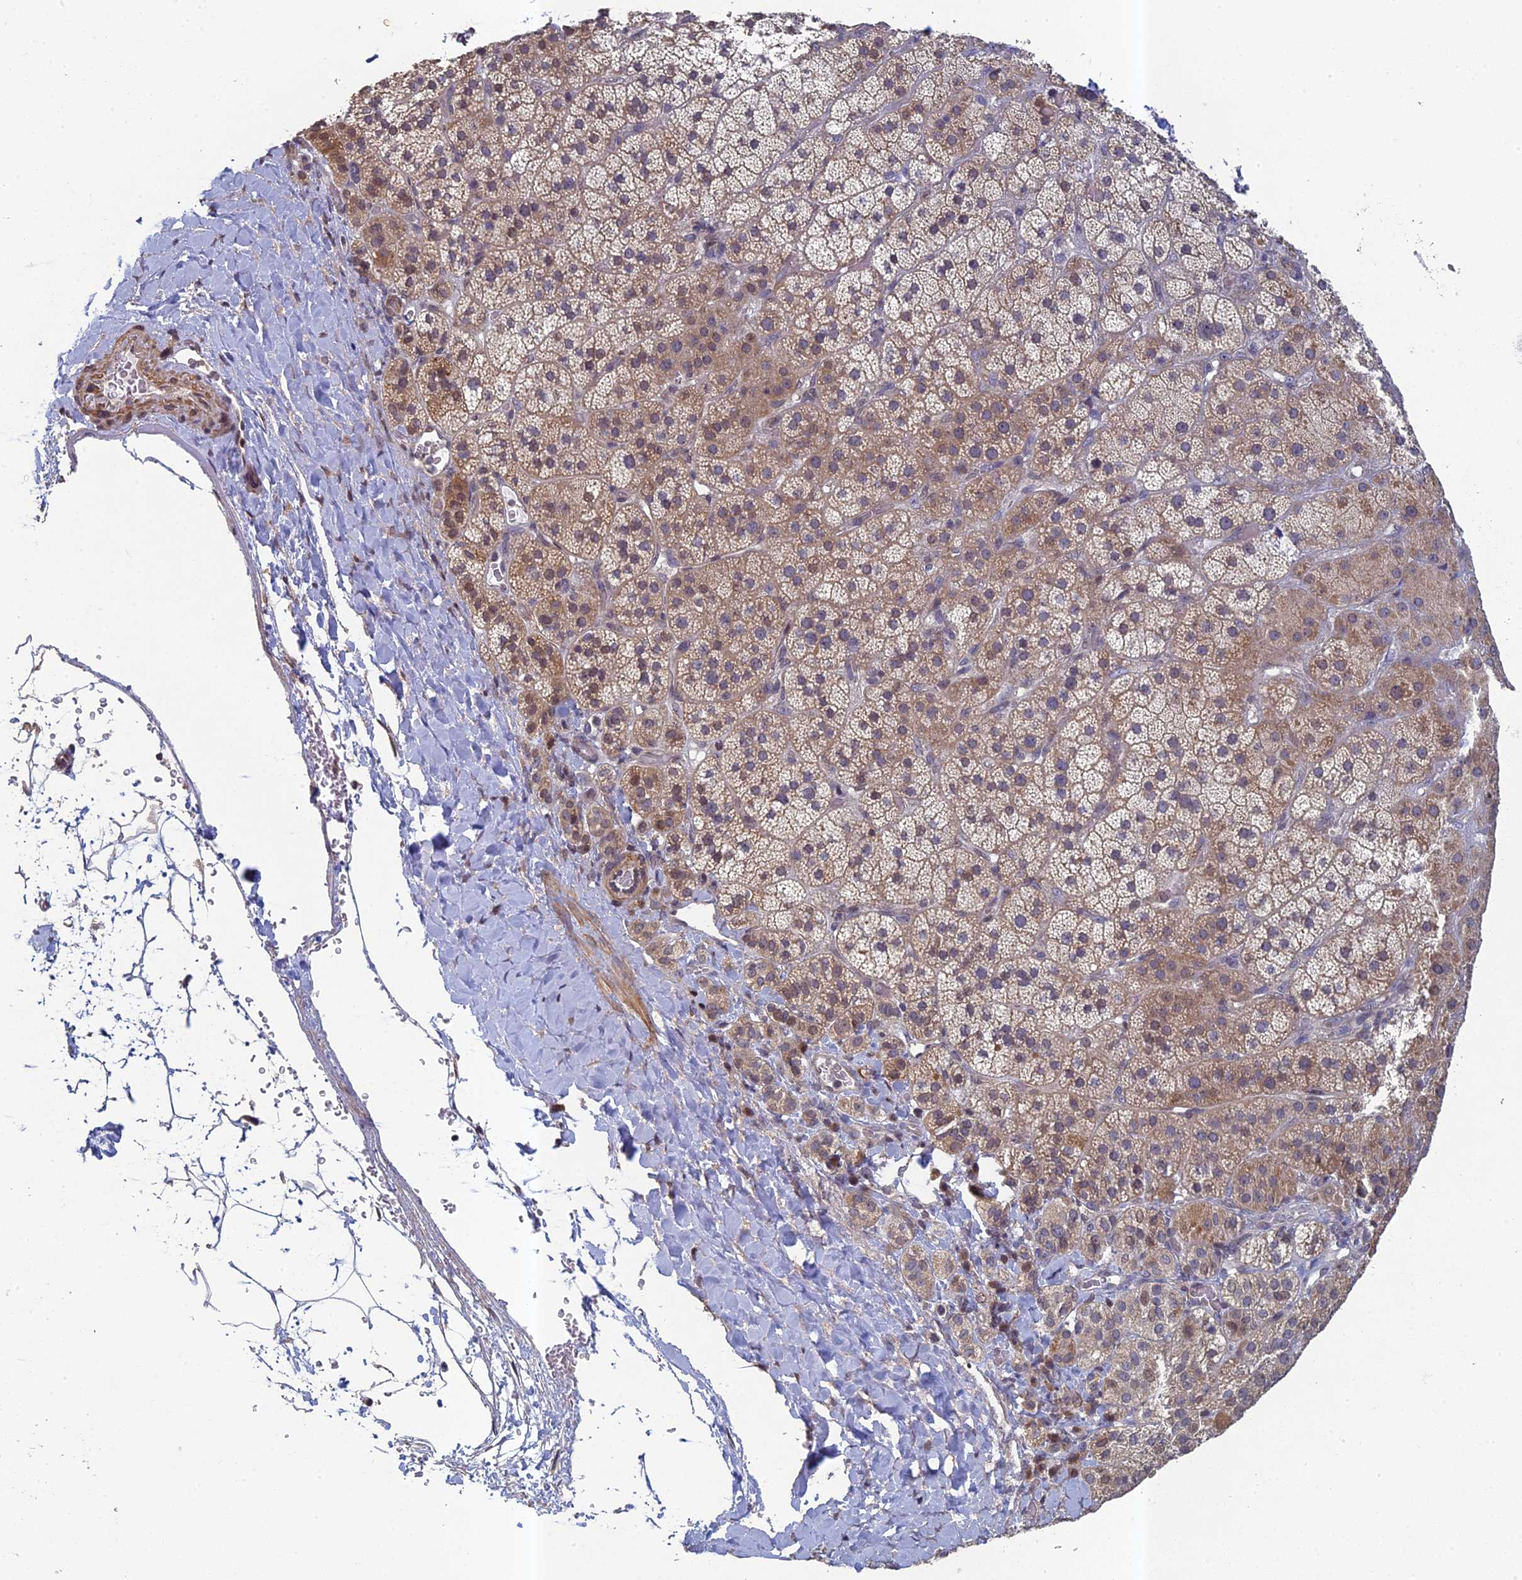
{"staining": {"intensity": "moderate", "quantity": "25%-75%", "location": "cytoplasmic/membranous"}, "tissue": "adrenal gland", "cell_type": "Glandular cells", "image_type": "normal", "snomed": [{"axis": "morphology", "description": "Normal tissue, NOS"}, {"axis": "topography", "description": "Adrenal gland"}], "caption": "This image reveals IHC staining of unremarkable adrenal gland, with medium moderate cytoplasmic/membranous expression in approximately 25%-75% of glandular cells.", "gene": "DIXDC1", "patient": {"sex": "male", "age": 57}}